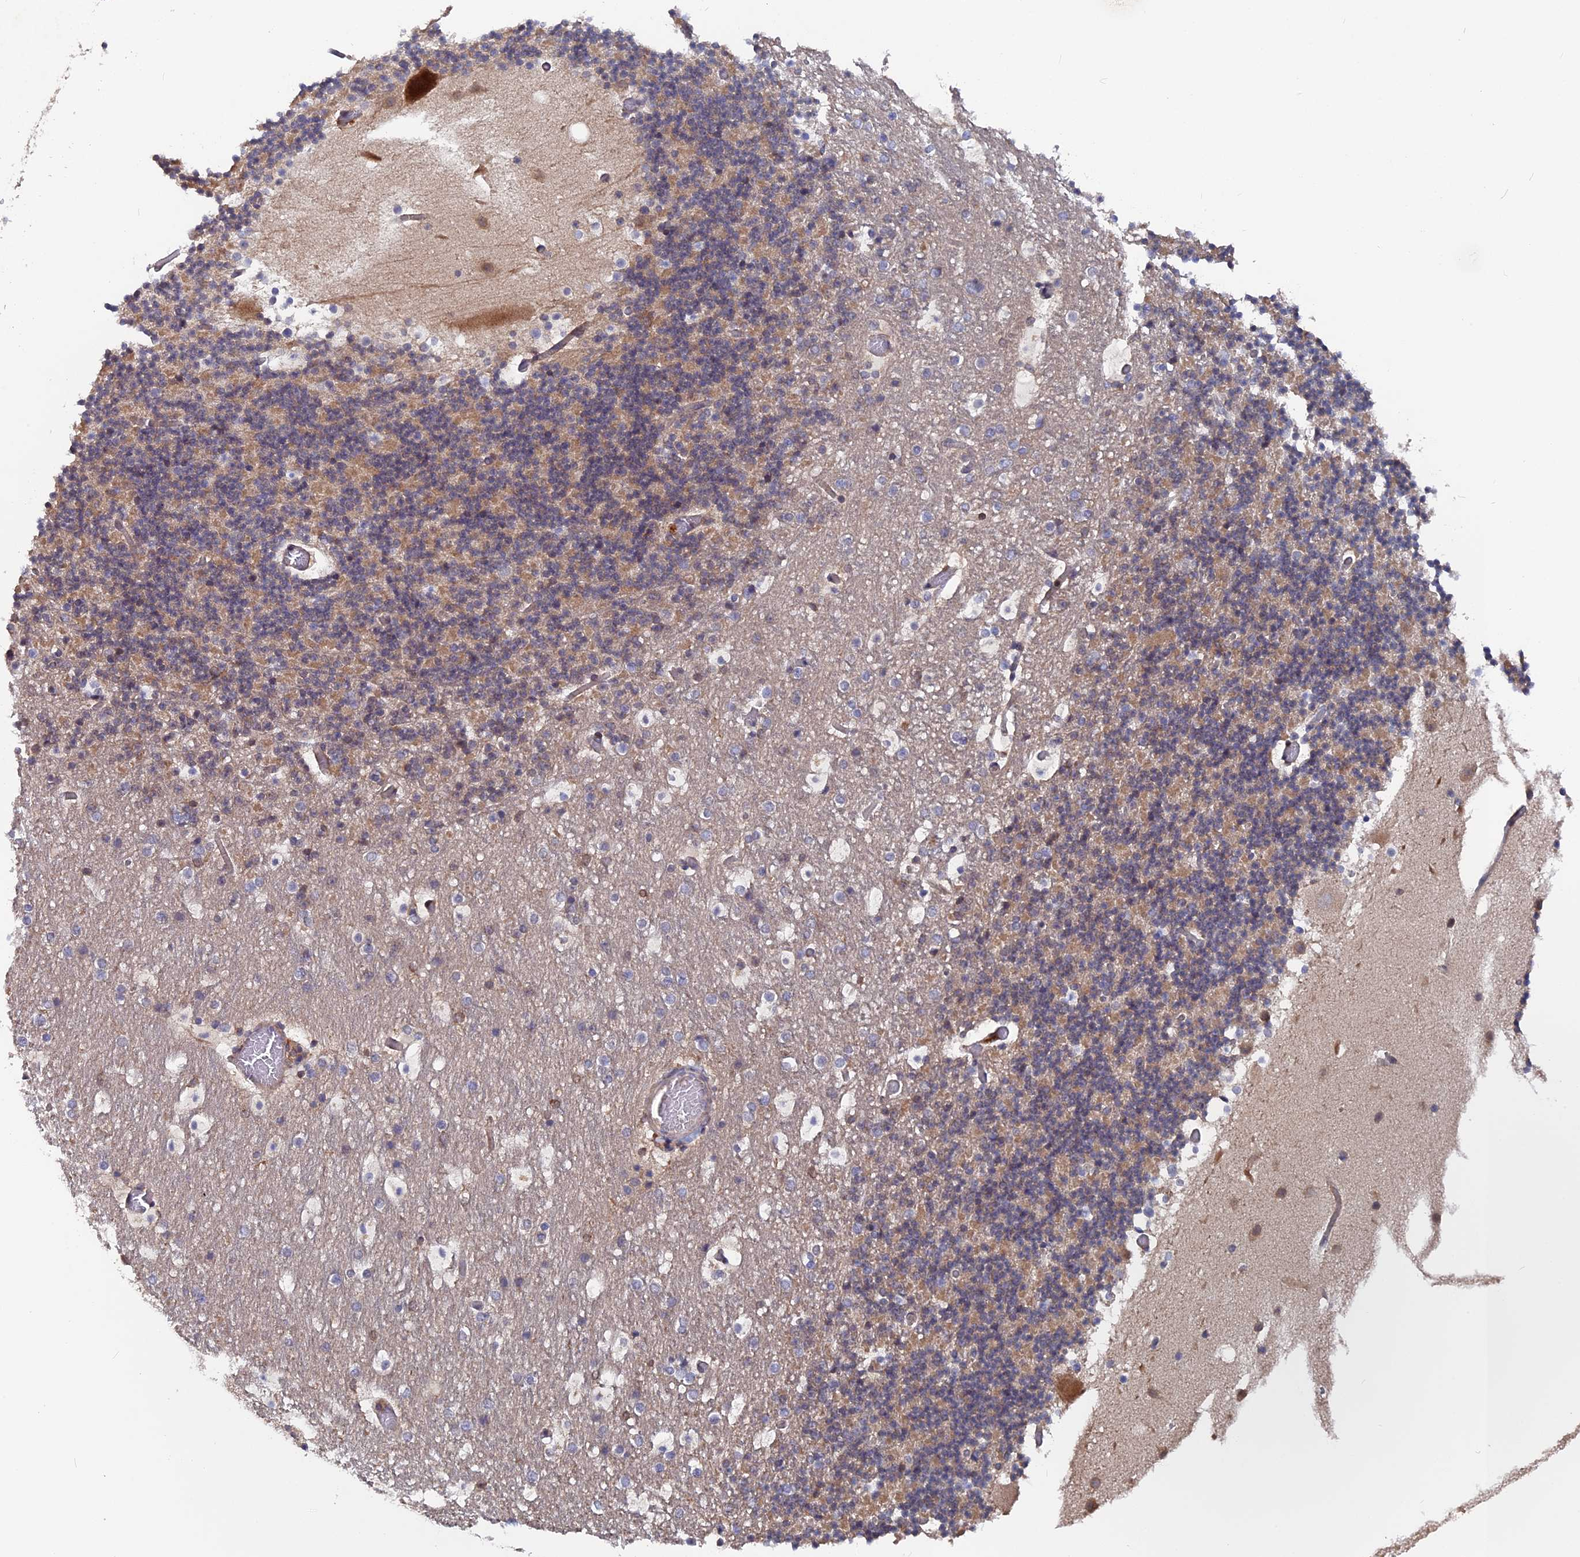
{"staining": {"intensity": "moderate", "quantity": "25%-75%", "location": "cytoplasmic/membranous"}, "tissue": "cerebellum", "cell_type": "Cells in granular layer", "image_type": "normal", "snomed": [{"axis": "morphology", "description": "Normal tissue, NOS"}, {"axis": "topography", "description": "Cerebellum"}], "caption": "Normal cerebellum reveals moderate cytoplasmic/membranous staining in about 25%-75% of cells in granular layer.", "gene": "TMC5", "patient": {"sex": "male", "age": 57}}